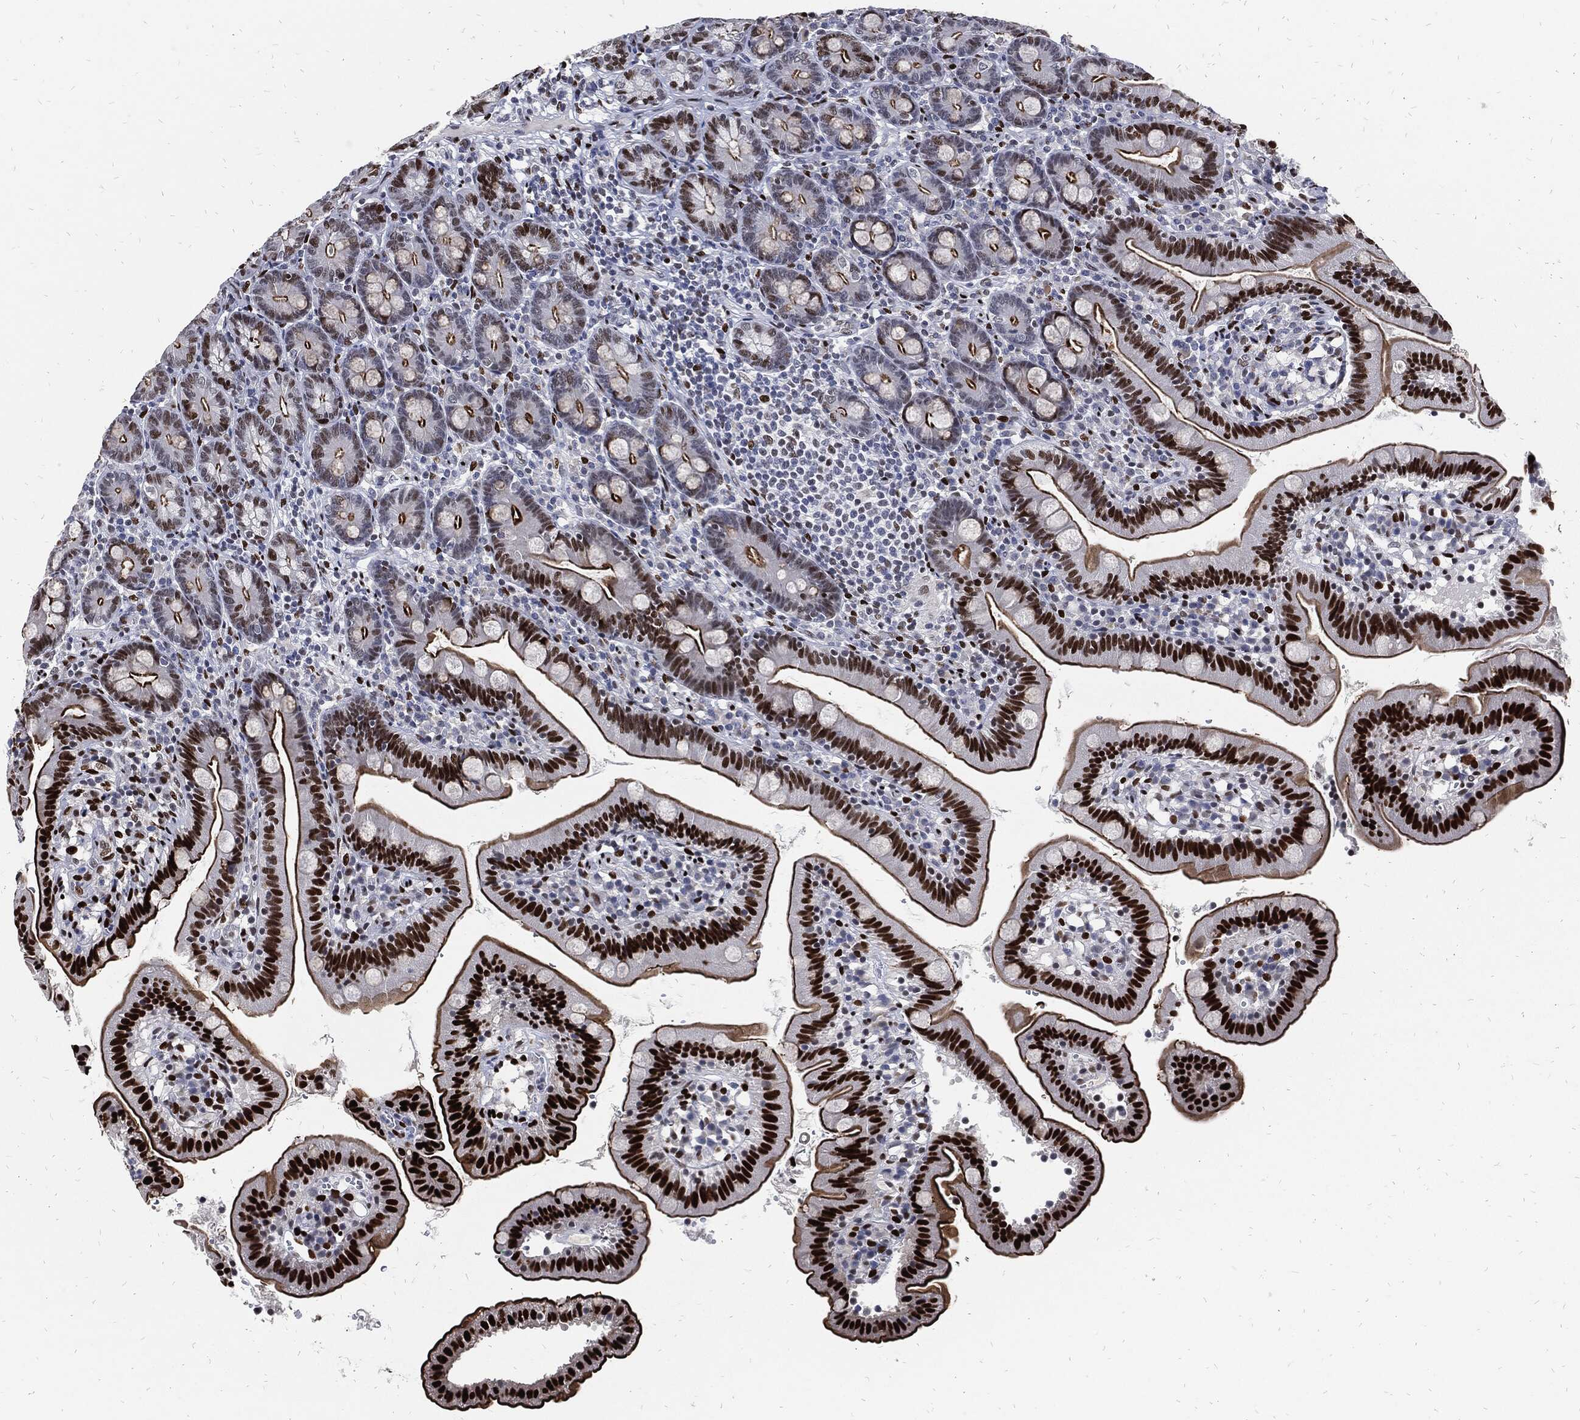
{"staining": {"intensity": "strong", "quantity": ">75%", "location": "cytoplasmic/membranous,nuclear"}, "tissue": "duodenum", "cell_type": "Glandular cells", "image_type": "normal", "snomed": [{"axis": "morphology", "description": "Normal tissue, NOS"}, {"axis": "topography", "description": "Duodenum"}], "caption": "The immunohistochemical stain labels strong cytoplasmic/membranous,nuclear expression in glandular cells of benign duodenum. The staining is performed using DAB brown chromogen to label protein expression. The nuclei are counter-stained blue using hematoxylin.", "gene": "JUN", "patient": {"sex": "female", "age": 67}}